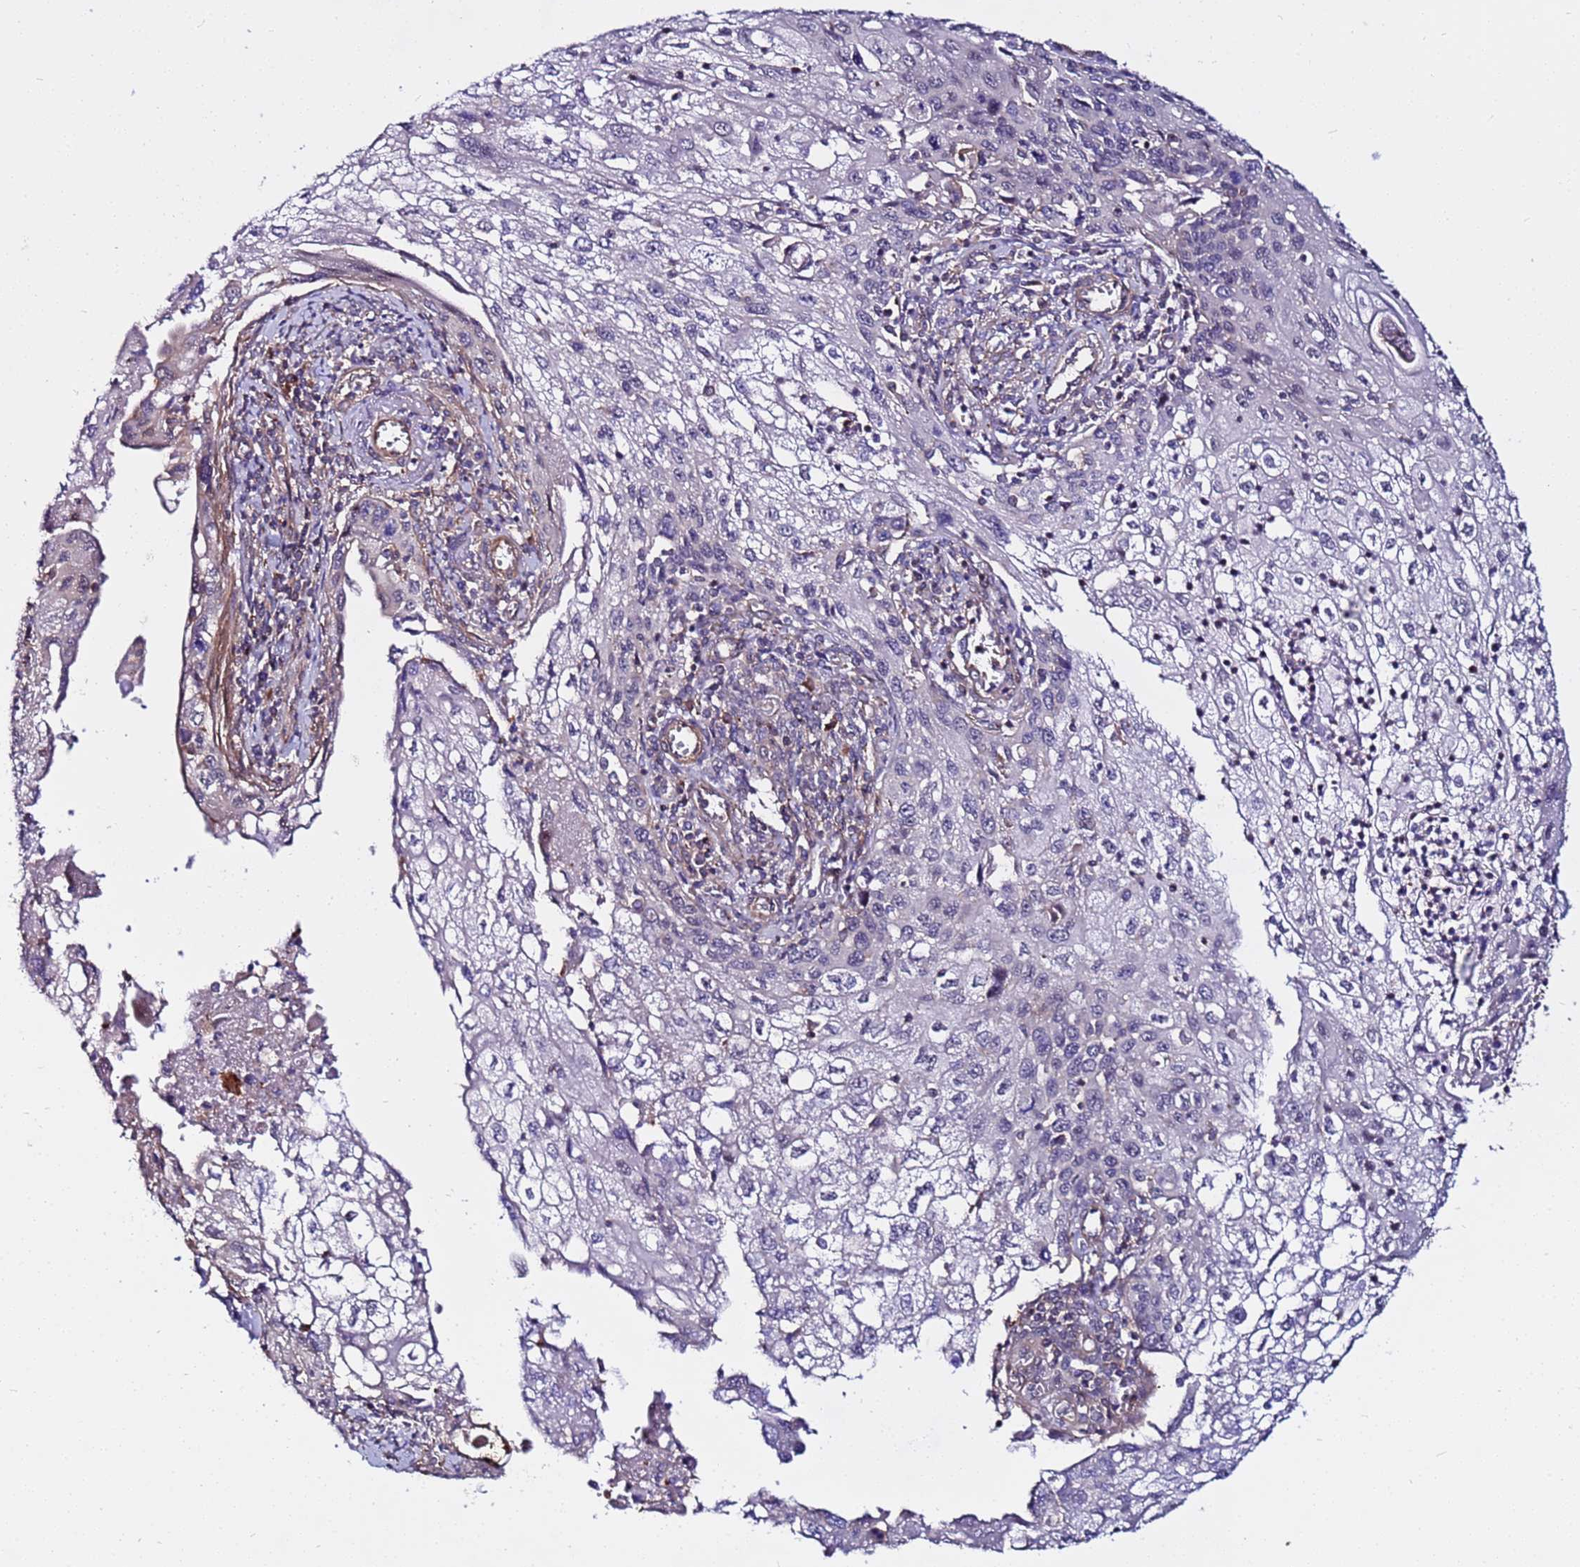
{"staining": {"intensity": "negative", "quantity": "none", "location": "none"}, "tissue": "cervical cancer", "cell_type": "Tumor cells", "image_type": "cancer", "snomed": [{"axis": "morphology", "description": "Squamous cell carcinoma, NOS"}, {"axis": "topography", "description": "Cervix"}], "caption": "Tumor cells are negative for protein expression in human cervical squamous cell carcinoma.", "gene": "STK38", "patient": {"sex": "female", "age": 67}}